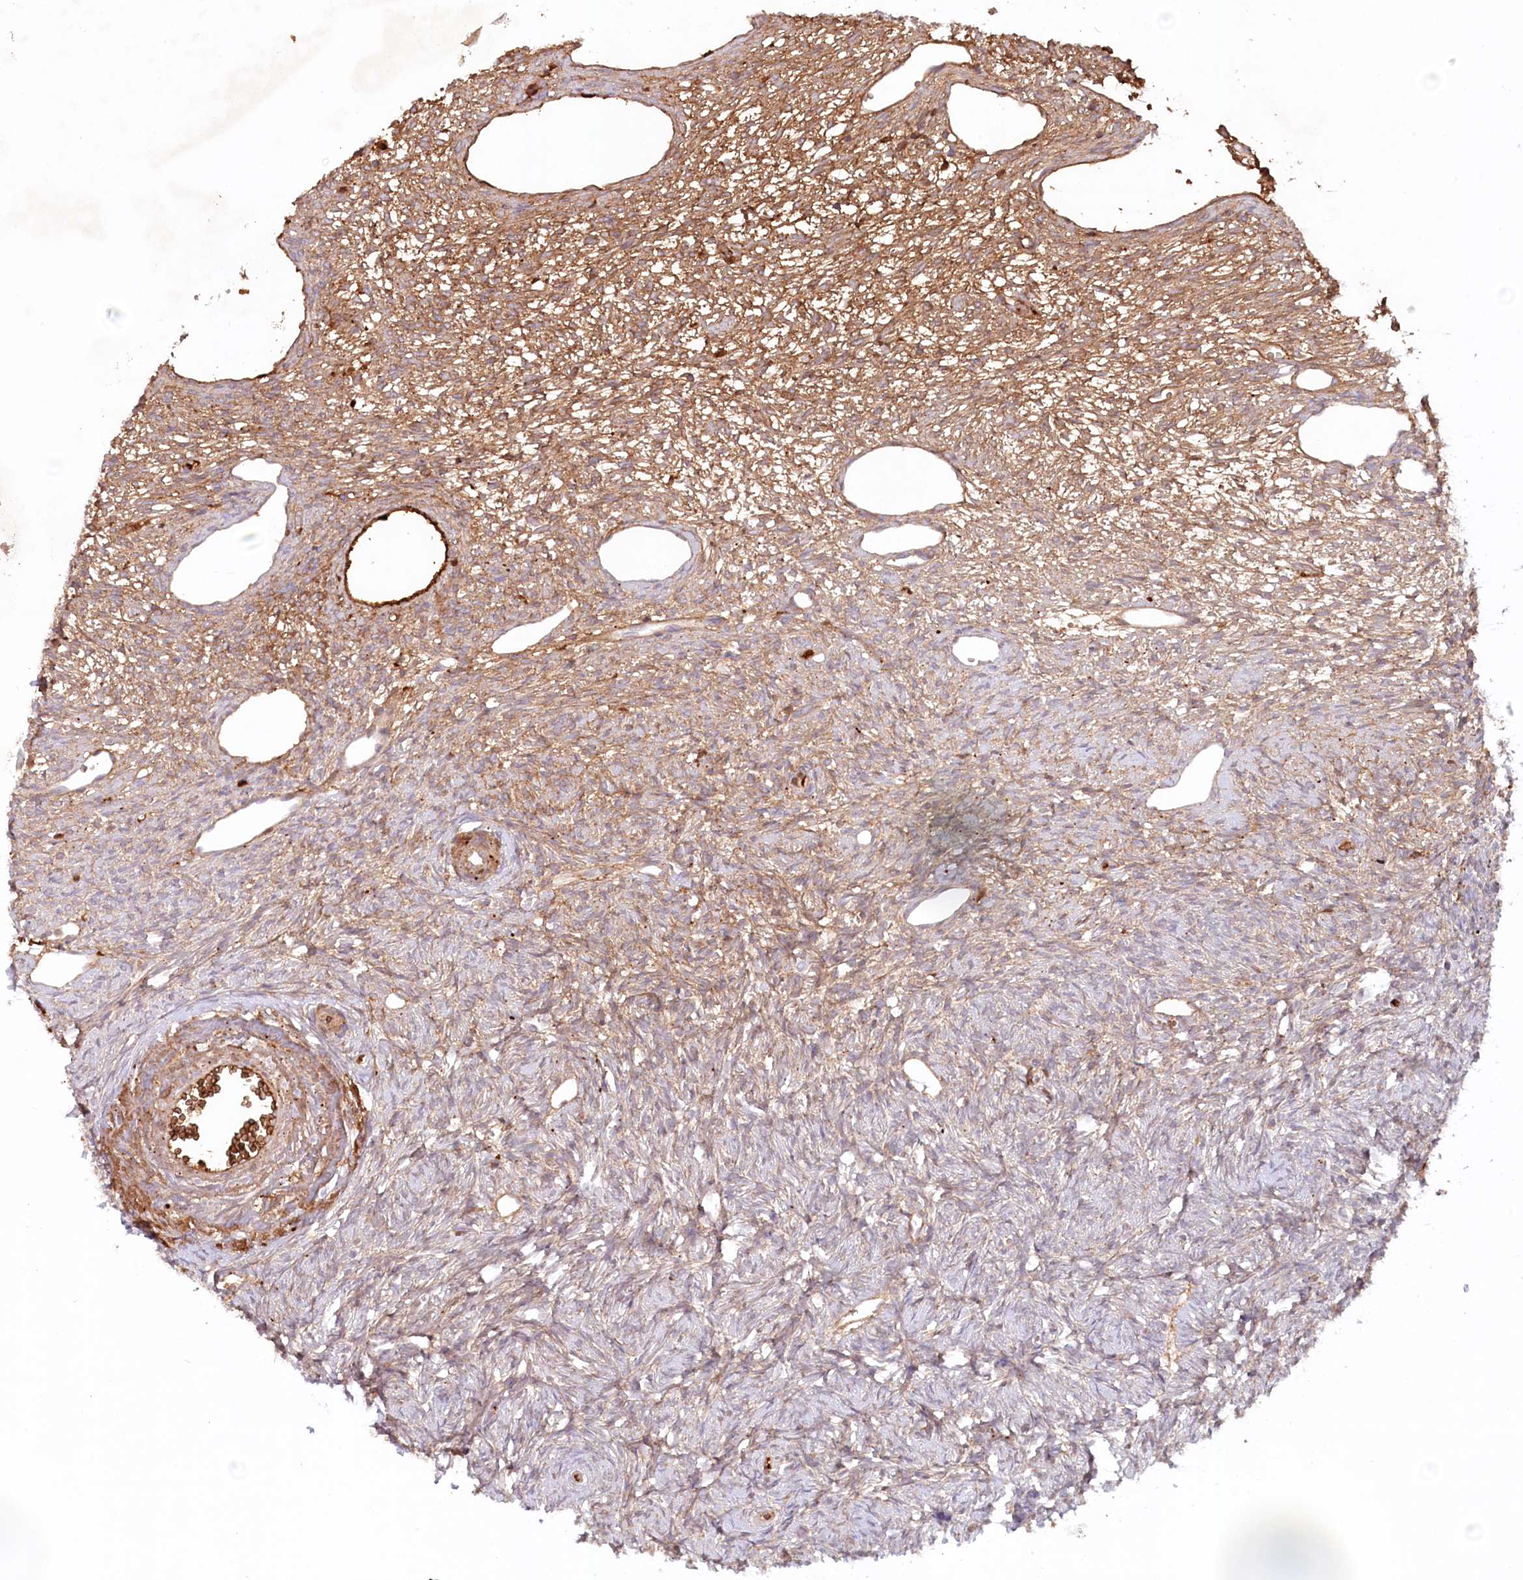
{"staining": {"intensity": "weak", "quantity": "25%-75%", "location": "cytoplasmic/membranous"}, "tissue": "ovary", "cell_type": "Ovarian stroma cells", "image_type": "normal", "snomed": [{"axis": "morphology", "description": "Normal tissue, NOS"}, {"axis": "topography", "description": "Ovary"}], "caption": "Immunohistochemical staining of unremarkable human ovary reveals 25%-75% levels of weak cytoplasmic/membranous protein staining in about 25%-75% of ovarian stroma cells. The staining was performed using DAB to visualize the protein expression in brown, while the nuclei were stained in blue with hematoxylin (Magnification: 20x).", "gene": "PSAPL1", "patient": {"sex": "female", "age": 51}}